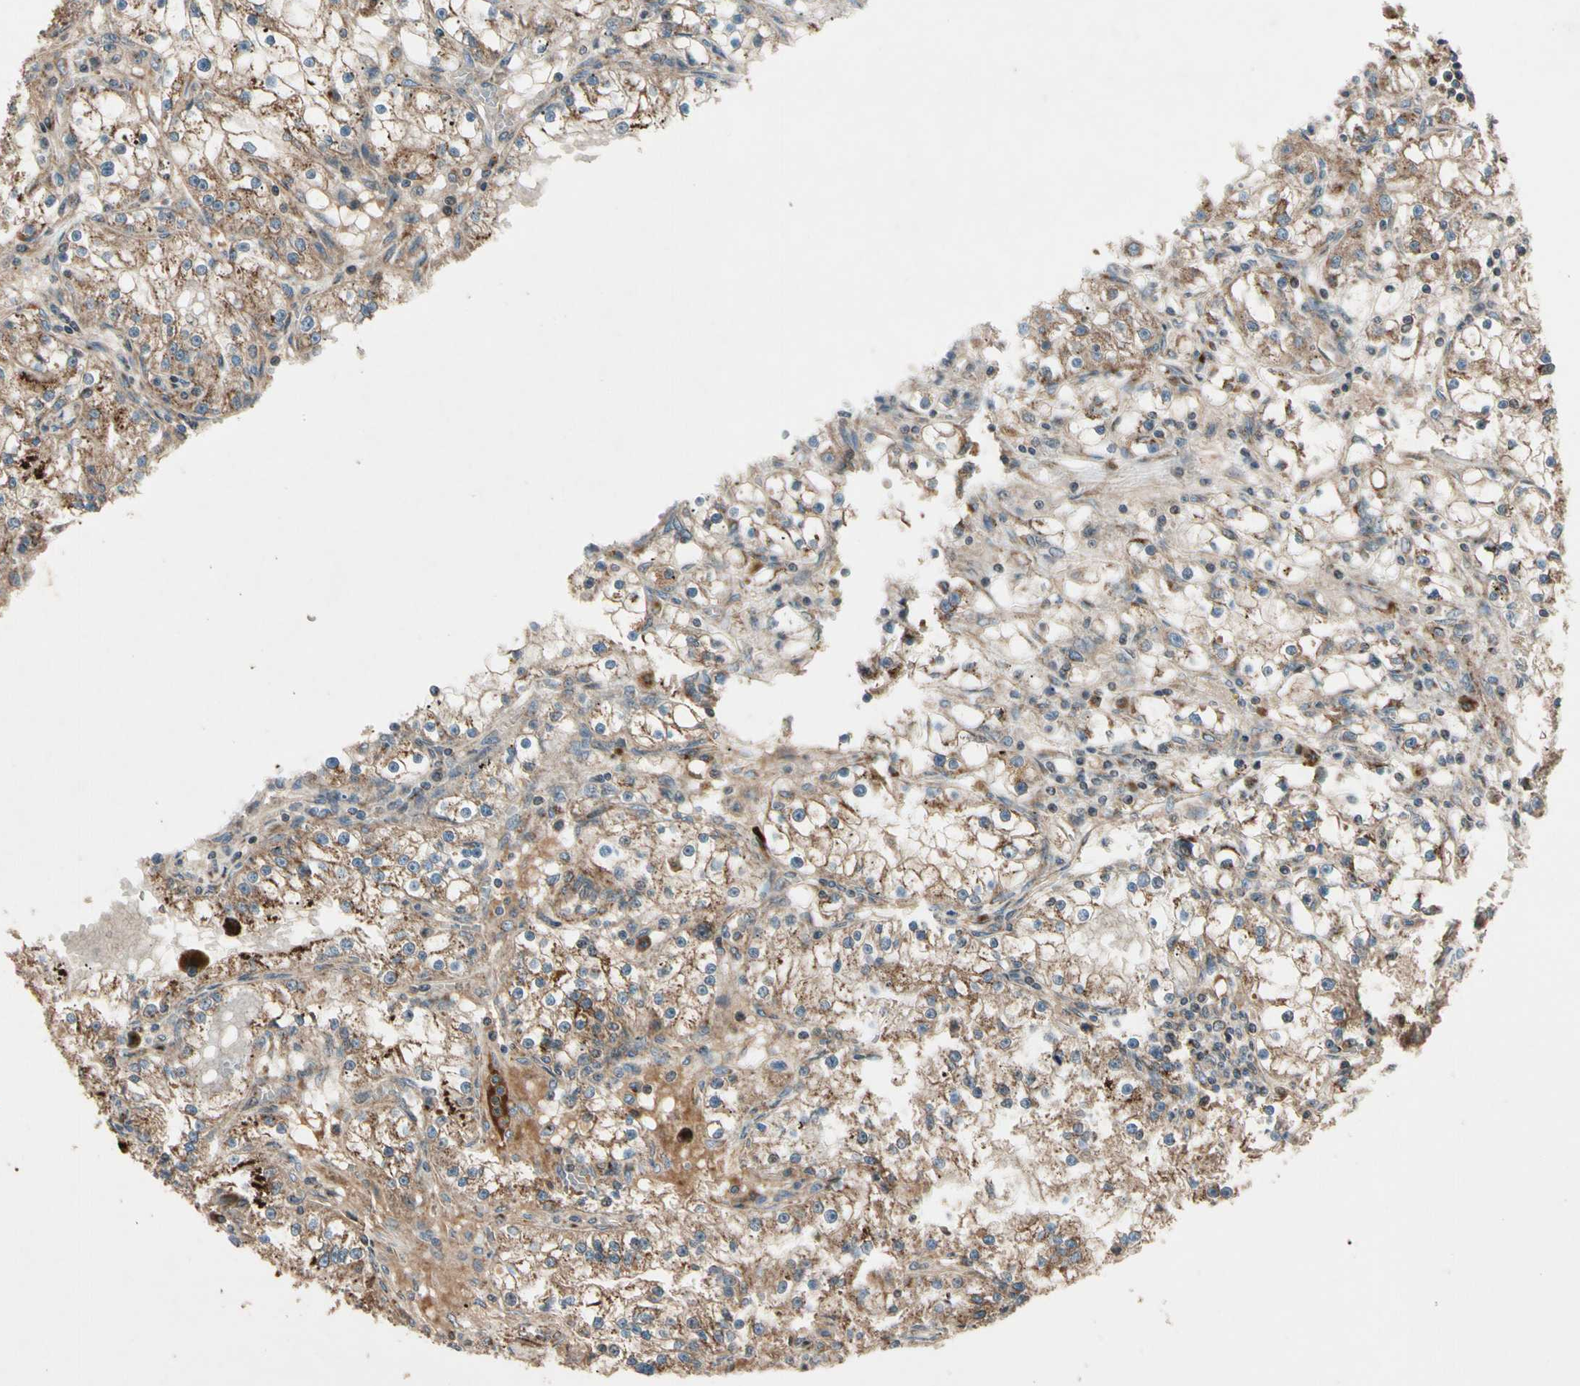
{"staining": {"intensity": "moderate", "quantity": "25%-75%", "location": "cytoplasmic/membranous"}, "tissue": "renal cancer", "cell_type": "Tumor cells", "image_type": "cancer", "snomed": [{"axis": "morphology", "description": "Adenocarcinoma, NOS"}, {"axis": "topography", "description": "Kidney"}], "caption": "Tumor cells show moderate cytoplasmic/membranous positivity in about 25%-75% of cells in renal cancer (adenocarcinoma).", "gene": "GCK", "patient": {"sex": "male", "age": 56}}